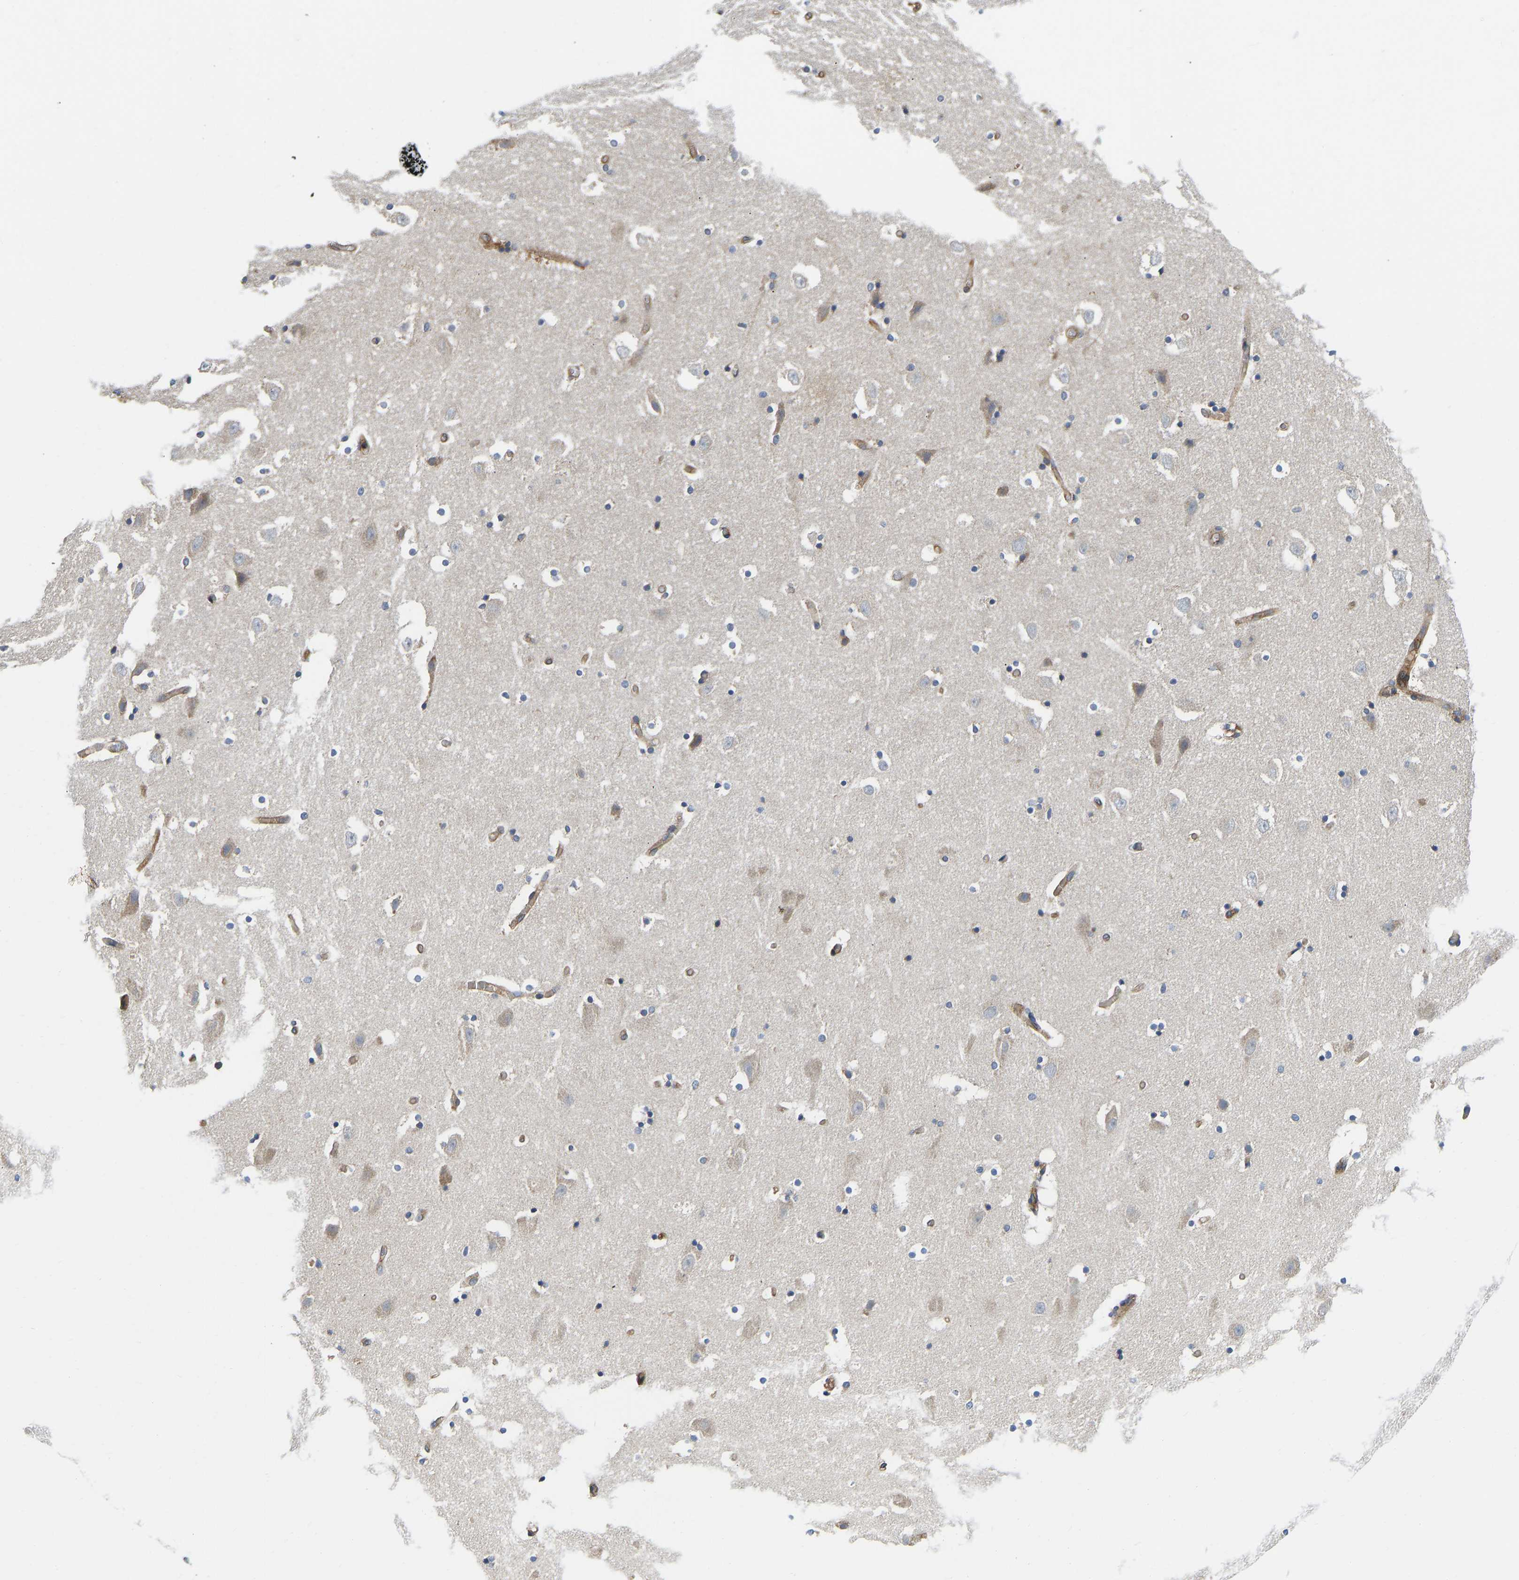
{"staining": {"intensity": "moderate", "quantity": "<25%", "location": "cytoplasmic/membranous"}, "tissue": "hippocampus", "cell_type": "Glial cells", "image_type": "normal", "snomed": [{"axis": "morphology", "description": "Normal tissue, NOS"}, {"axis": "topography", "description": "Hippocampus"}], "caption": "Unremarkable hippocampus was stained to show a protein in brown. There is low levels of moderate cytoplasmic/membranous expression in approximately <25% of glial cells.", "gene": "FLNB", "patient": {"sex": "male", "age": 45}}